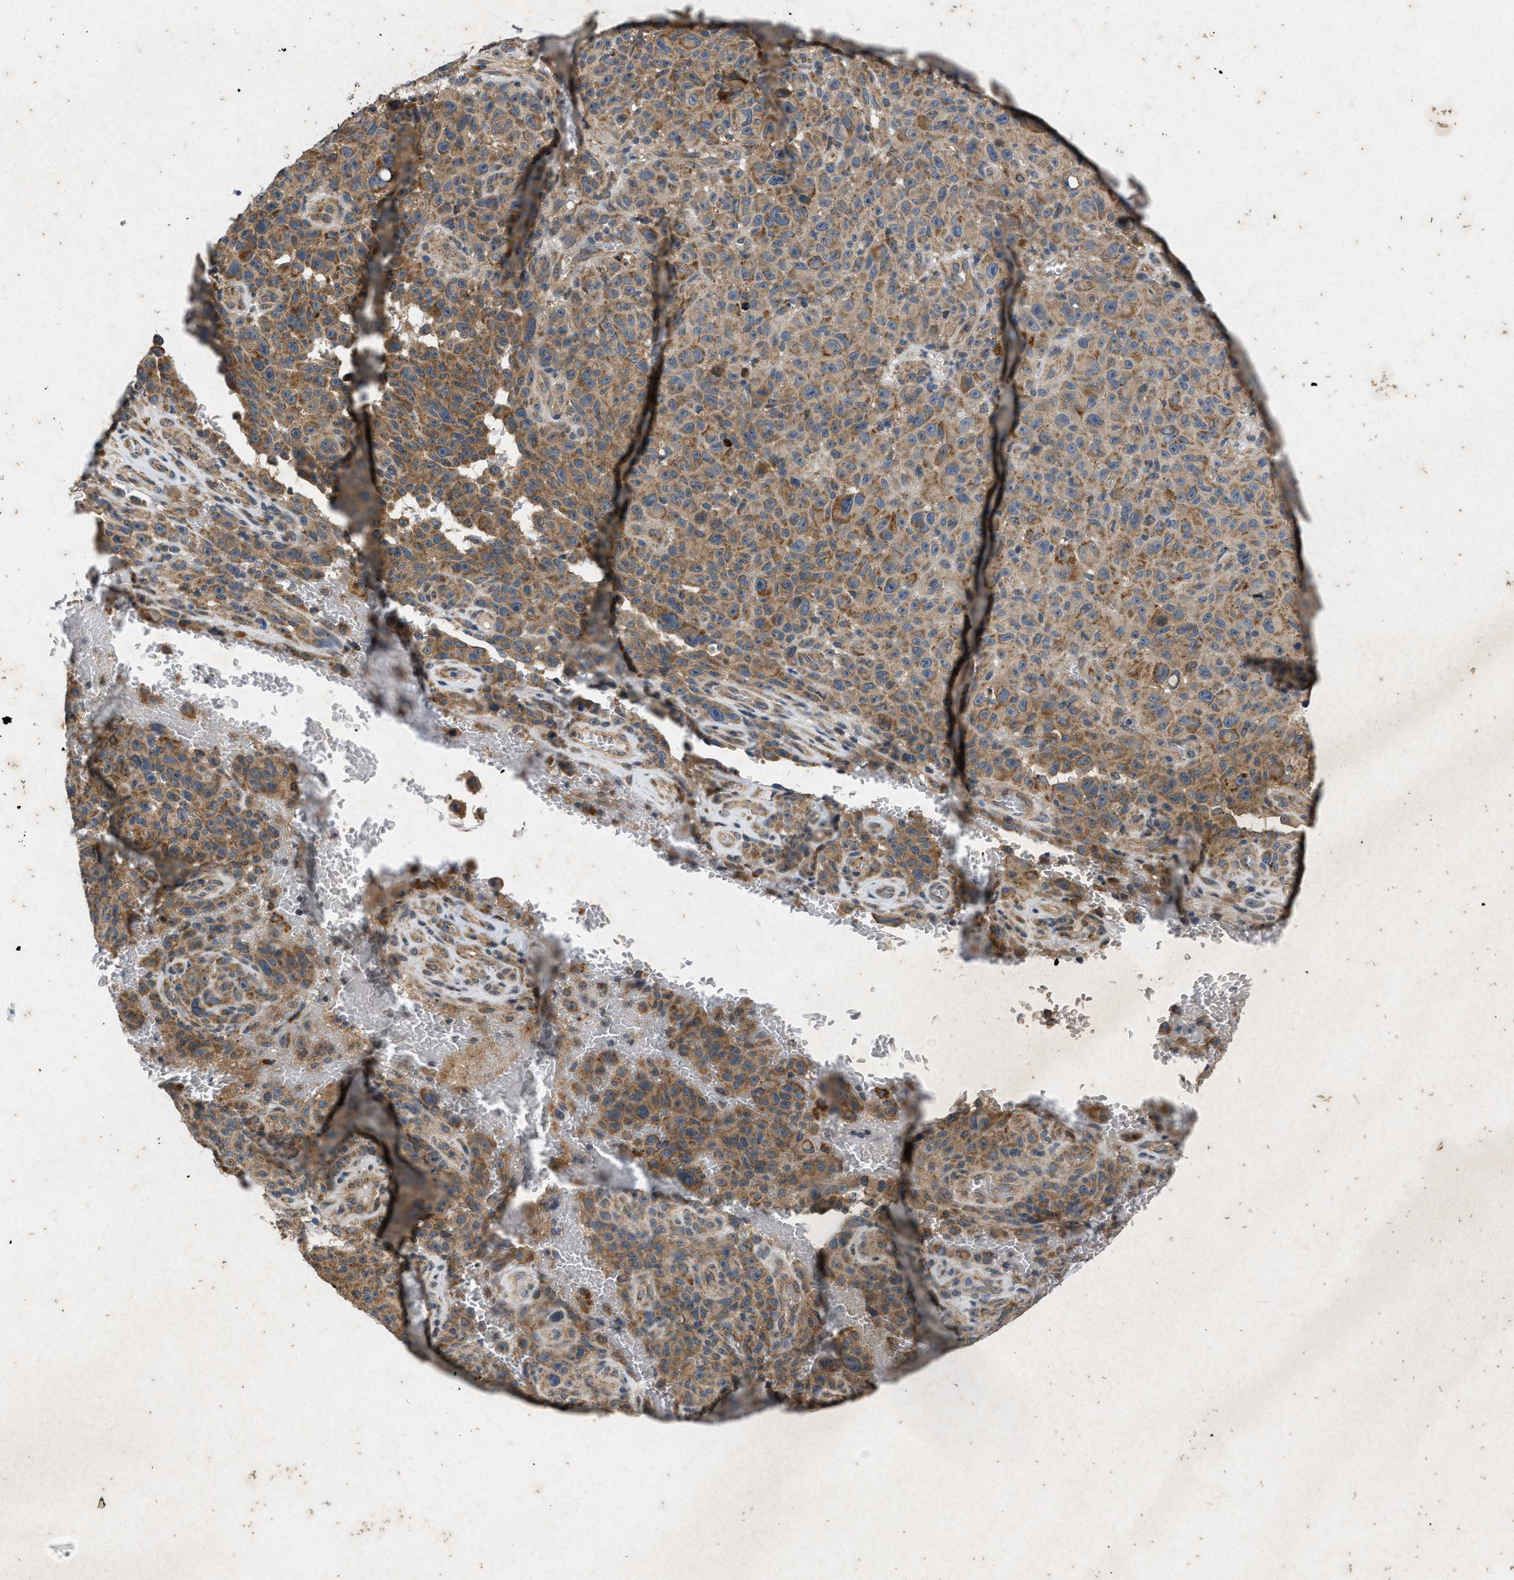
{"staining": {"intensity": "moderate", "quantity": ">75%", "location": "cytoplasmic/membranous"}, "tissue": "melanoma", "cell_type": "Tumor cells", "image_type": "cancer", "snomed": [{"axis": "morphology", "description": "Malignant melanoma, NOS"}, {"axis": "topography", "description": "Skin"}], "caption": "The immunohistochemical stain labels moderate cytoplasmic/membranous expression in tumor cells of malignant melanoma tissue. The staining is performed using DAB (3,3'-diaminobenzidine) brown chromogen to label protein expression. The nuclei are counter-stained blue using hematoxylin.", "gene": "PRKG2", "patient": {"sex": "female", "age": 82}}